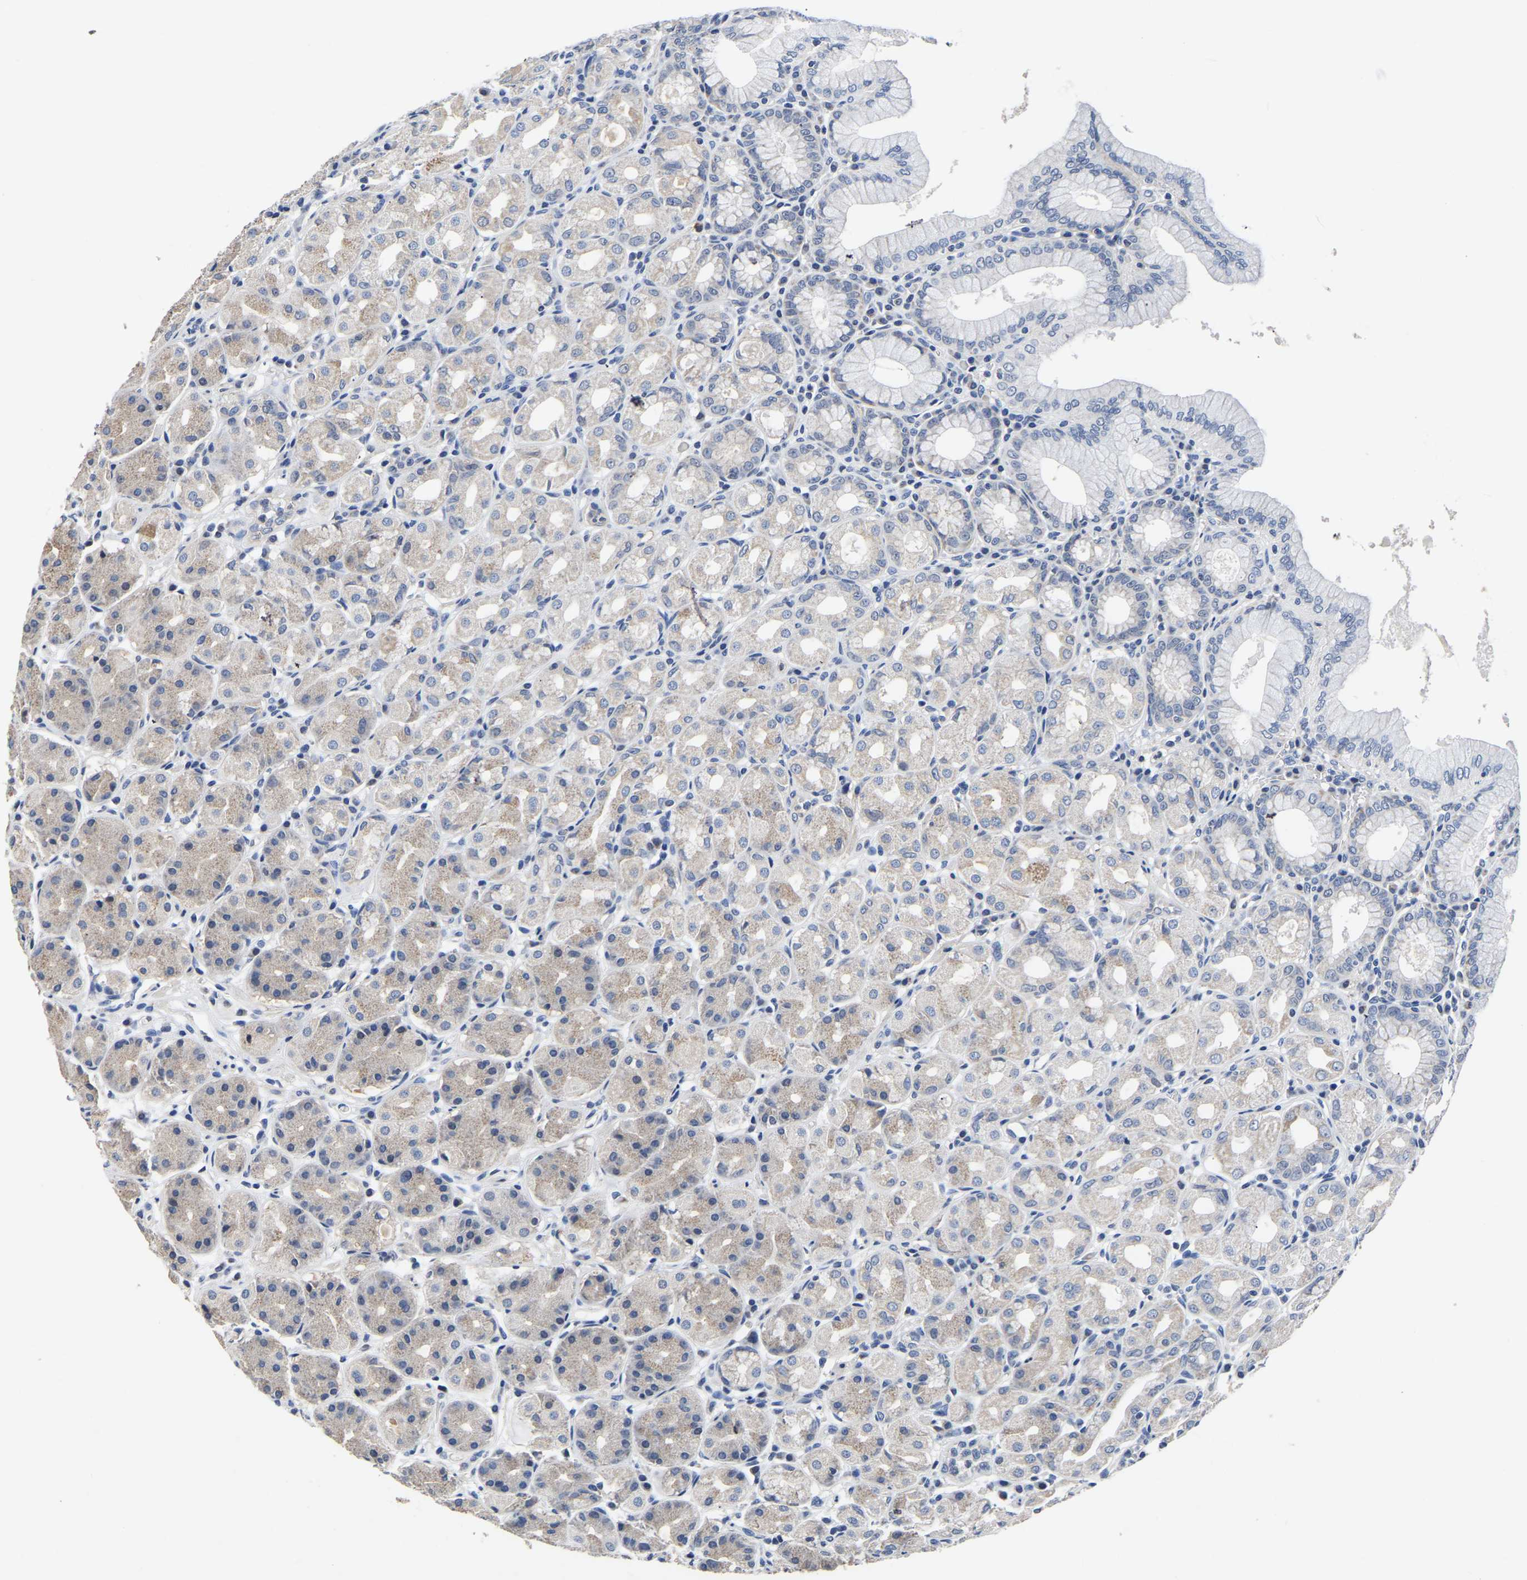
{"staining": {"intensity": "weak", "quantity": "<25%", "location": "cytoplasmic/membranous"}, "tissue": "stomach", "cell_type": "Glandular cells", "image_type": "normal", "snomed": [{"axis": "morphology", "description": "Normal tissue, NOS"}, {"axis": "topography", "description": "Stomach"}, {"axis": "topography", "description": "Stomach, lower"}], "caption": "The photomicrograph demonstrates no significant staining in glandular cells of stomach.", "gene": "FGD5", "patient": {"sex": "female", "age": 56}}